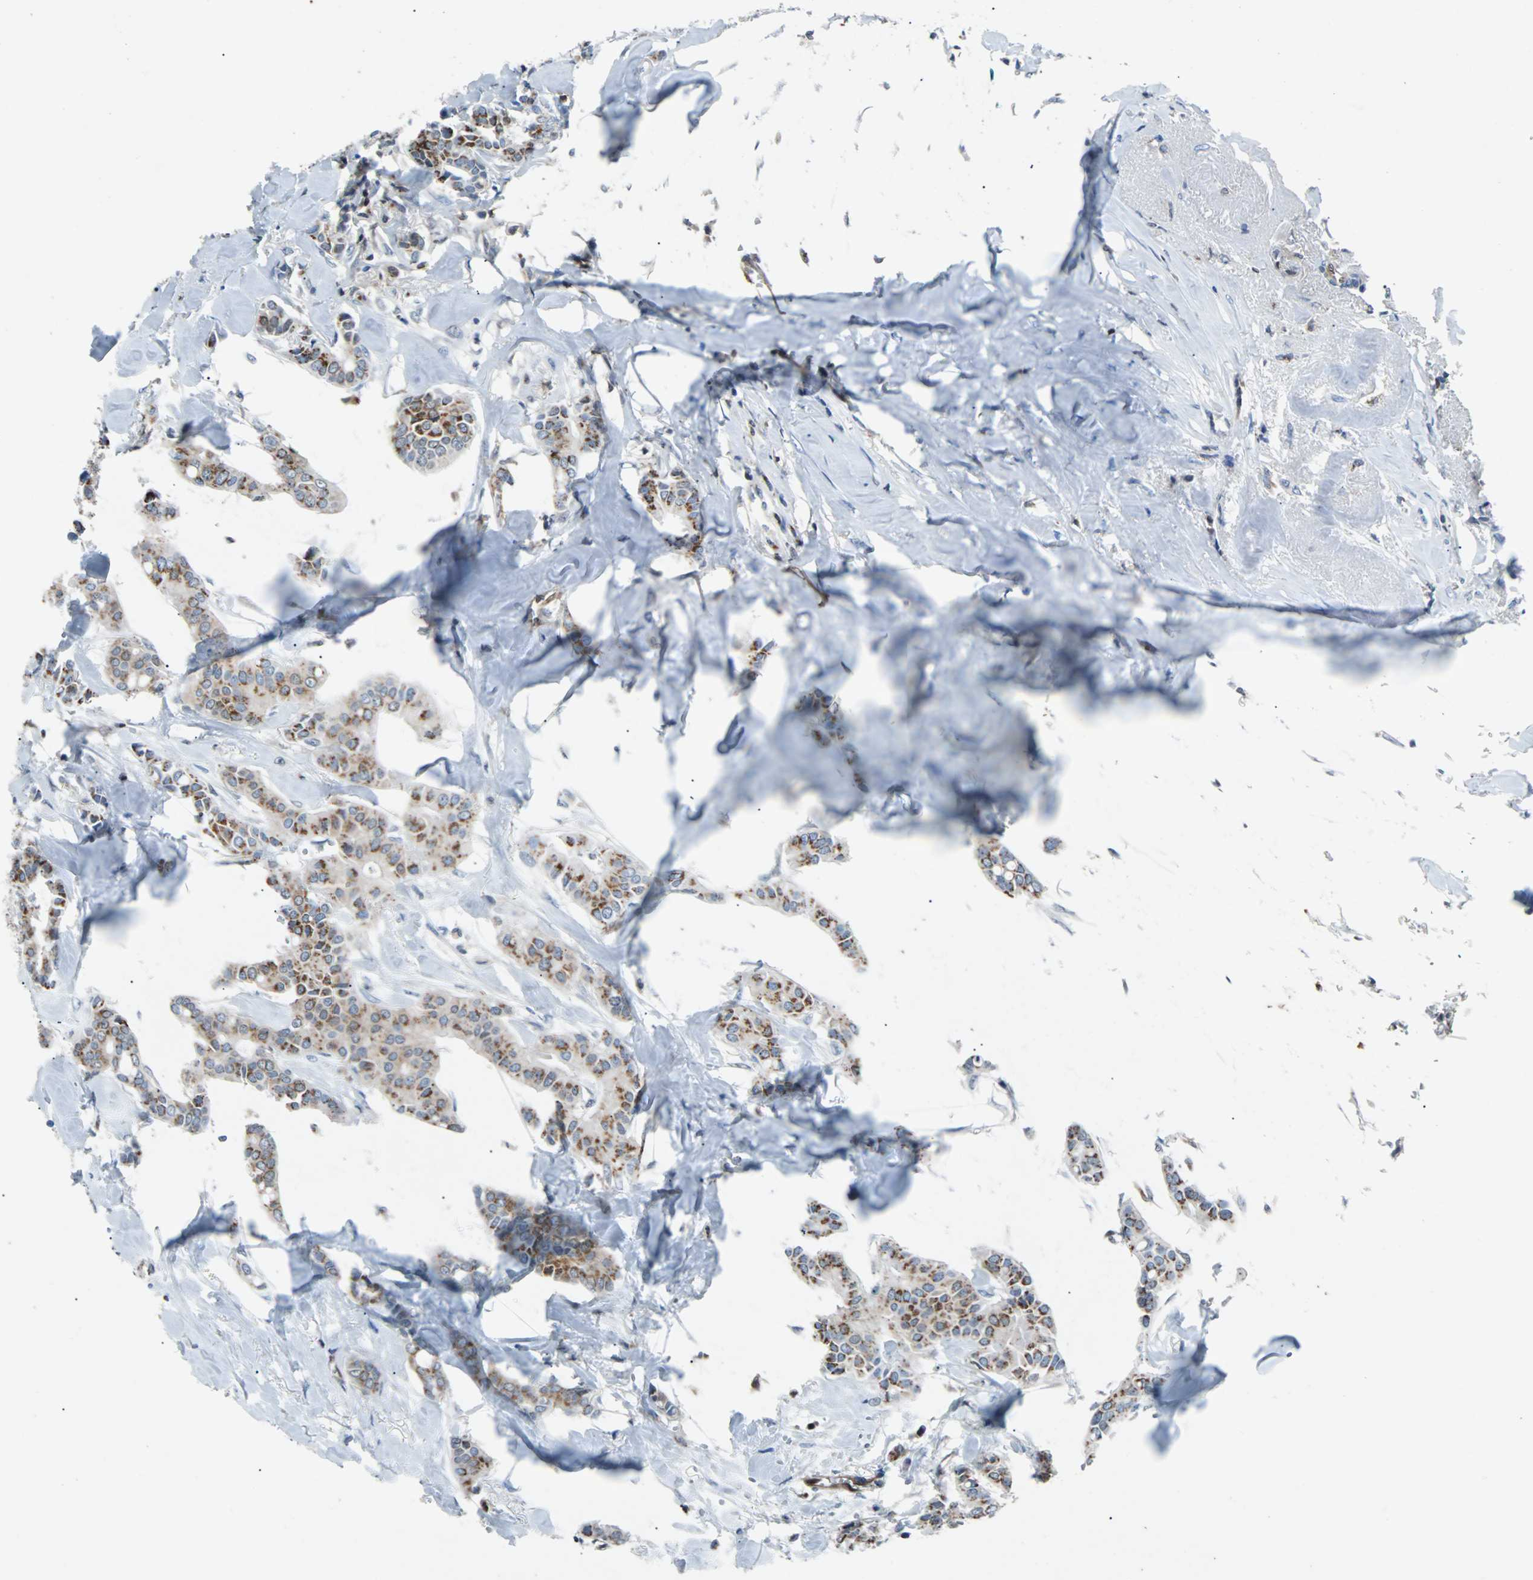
{"staining": {"intensity": "moderate", "quantity": ">75%", "location": "cytoplasmic/membranous,nuclear"}, "tissue": "head and neck cancer", "cell_type": "Tumor cells", "image_type": "cancer", "snomed": [{"axis": "morphology", "description": "Adenocarcinoma, NOS"}, {"axis": "topography", "description": "Salivary gland"}, {"axis": "topography", "description": "Head-Neck"}], "caption": "This is a micrograph of immunohistochemistry (IHC) staining of adenocarcinoma (head and neck), which shows moderate staining in the cytoplasmic/membranous and nuclear of tumor cells.", "gene": "MAP2K6", "patient": {"sex": "female", "age": 59}}